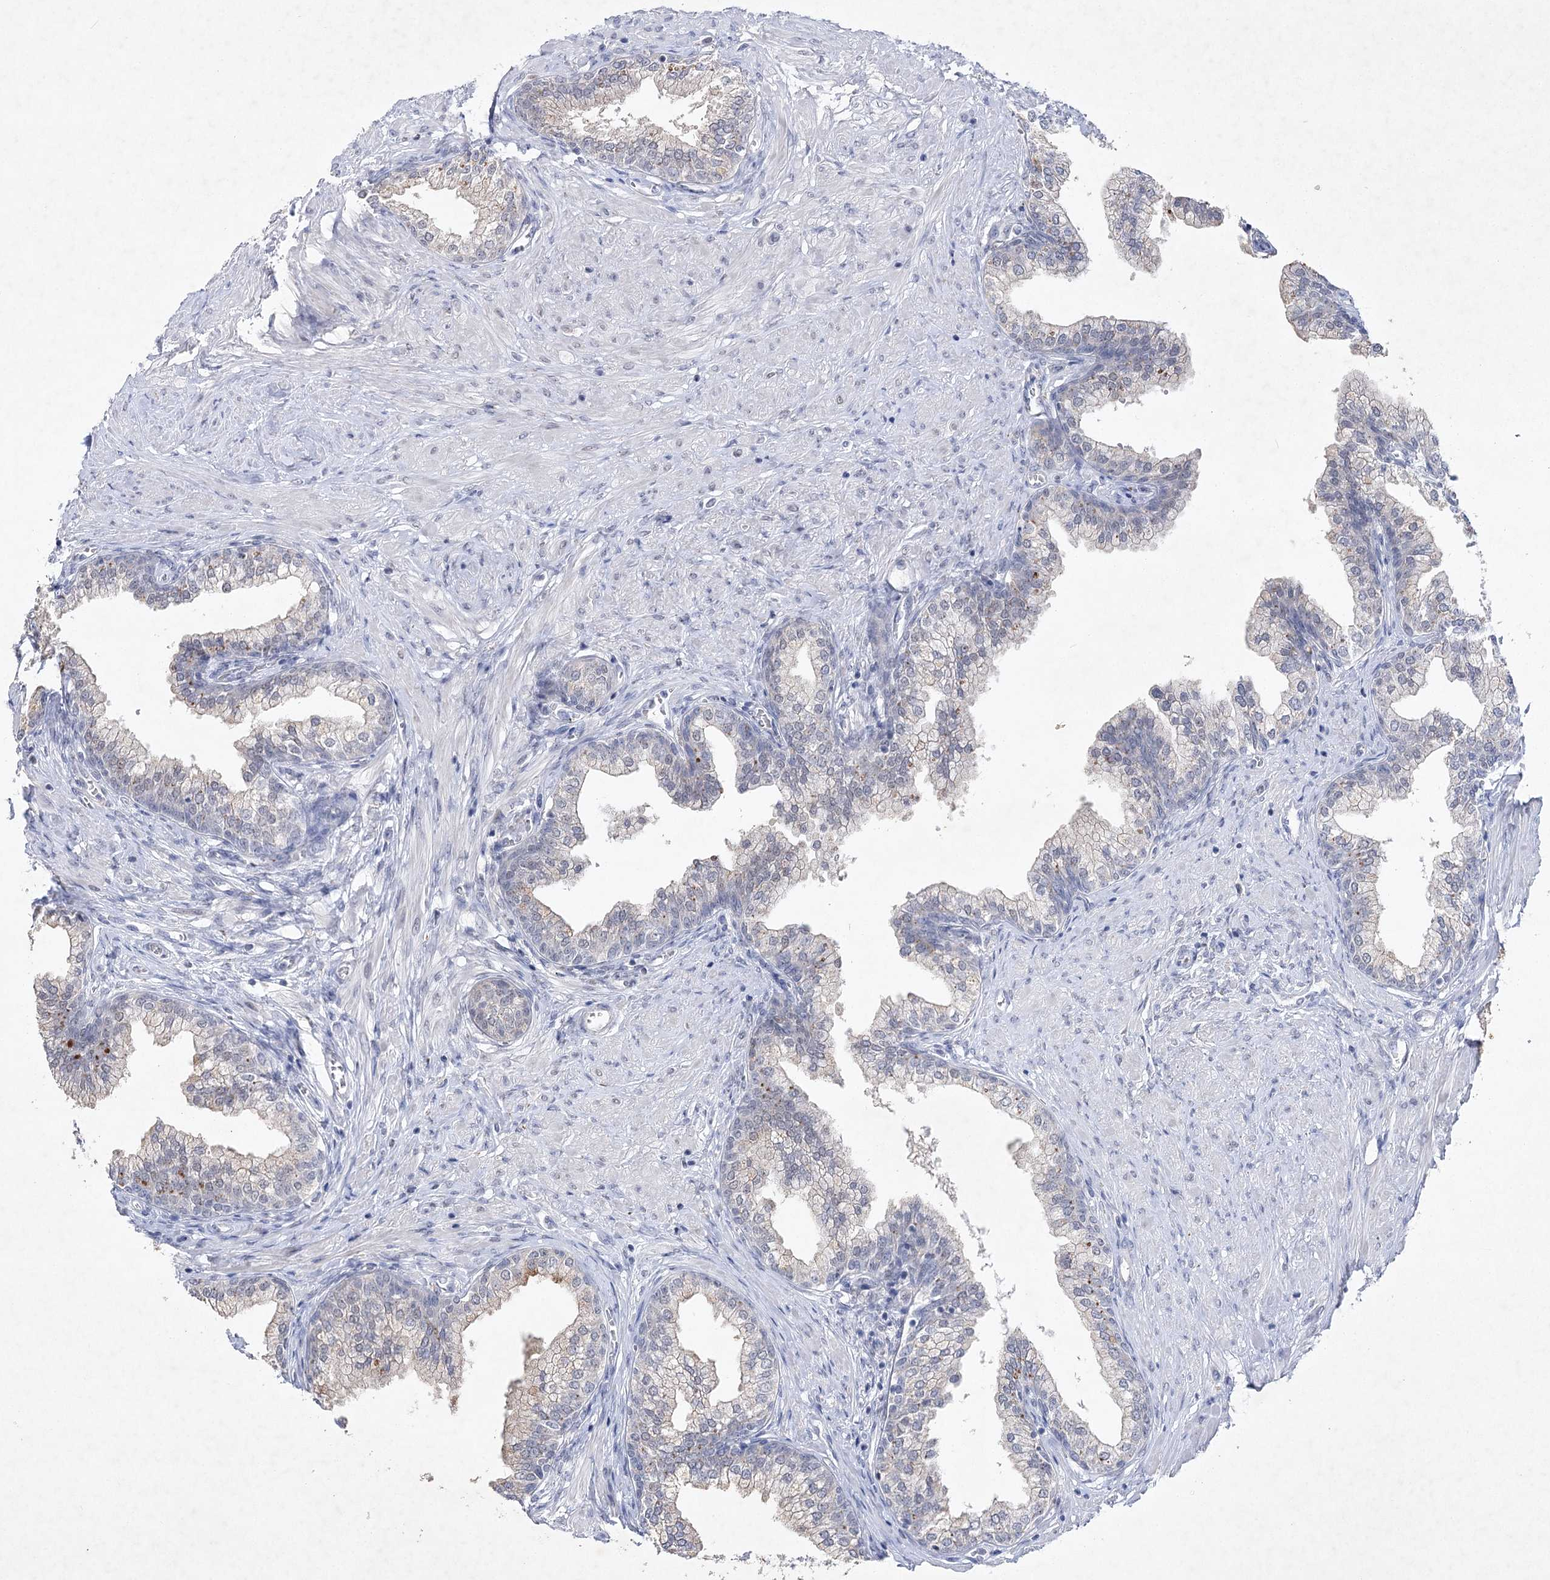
{"staining": {"intensity": "weak", "quantity": "<25%", "location": "nuclear"}, "tissue": "prostate", "cell_type": "Glandular cells", "image_type": "normal", "snomed": [{"axis": "morphology", "description": "Normal tissue, NOS"}, {"axis": "morphology", "description": "Urothelial carcinoma, Low grade"}, {"axis": "topography", "description": "Urinary bladder"}, {"axis": "topography", "description": "Prostate"}], "caption": "High magnification brightfield microscopy of benign prostate stained with DAB (3,3'-diaminobenzidine) (brown) and counterstained with hematoxylin (blue): glandular cells show no significant positivity. The staining is performed using DAB (3,3'-diaminobenzidine) brown chromogen with nuclei counter-stained in using hematoxylin.", "gene": "ENSG00000275740", "patient": {"sex": "male", "age": 60}}